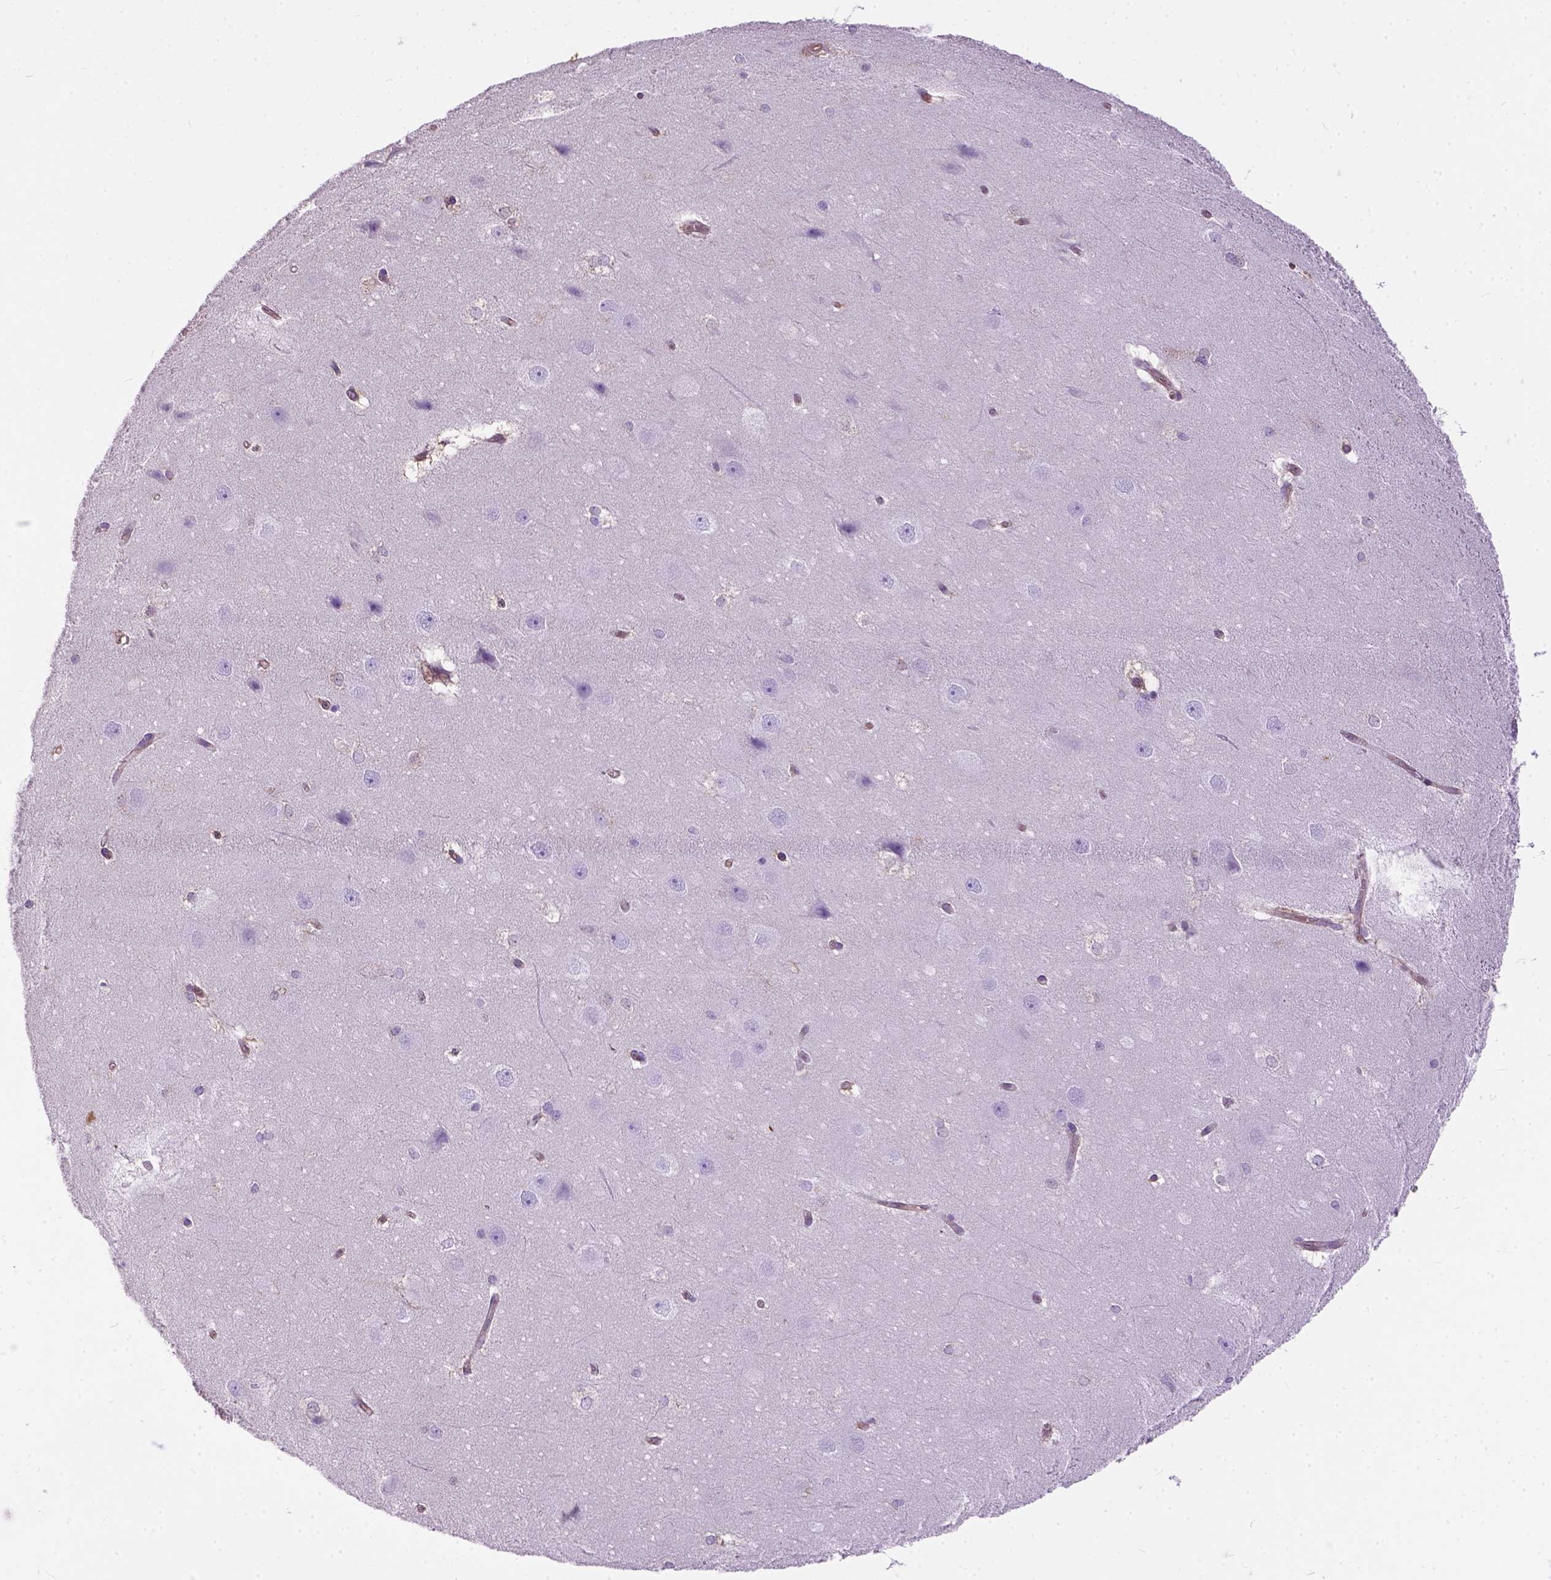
{"staining": {"intensity": "moderate", "quantity": "<25%", "location": "cytoplasmic/membranous"}, "tissue": "hippocampus", "cell_type": "Glial cells", "image_type": "normal", "snomed": [{"axis": "morphology", "description": "Normal tissue, NOS"}, {"axis": "topography", "description": "Cerebral cortex"}, {"axis": "topography", "description": "Hippocampus"}], "caption": "DAB (3,3'-diaminobenzidine) immunohistochemical staining of normal human hippocampus shows moderate cytoplasmic/membranous protein positivity in approximately <25% of glial cells.", "gene": "SEMA4F", "patient": {"sex": "female", "age": 19}}